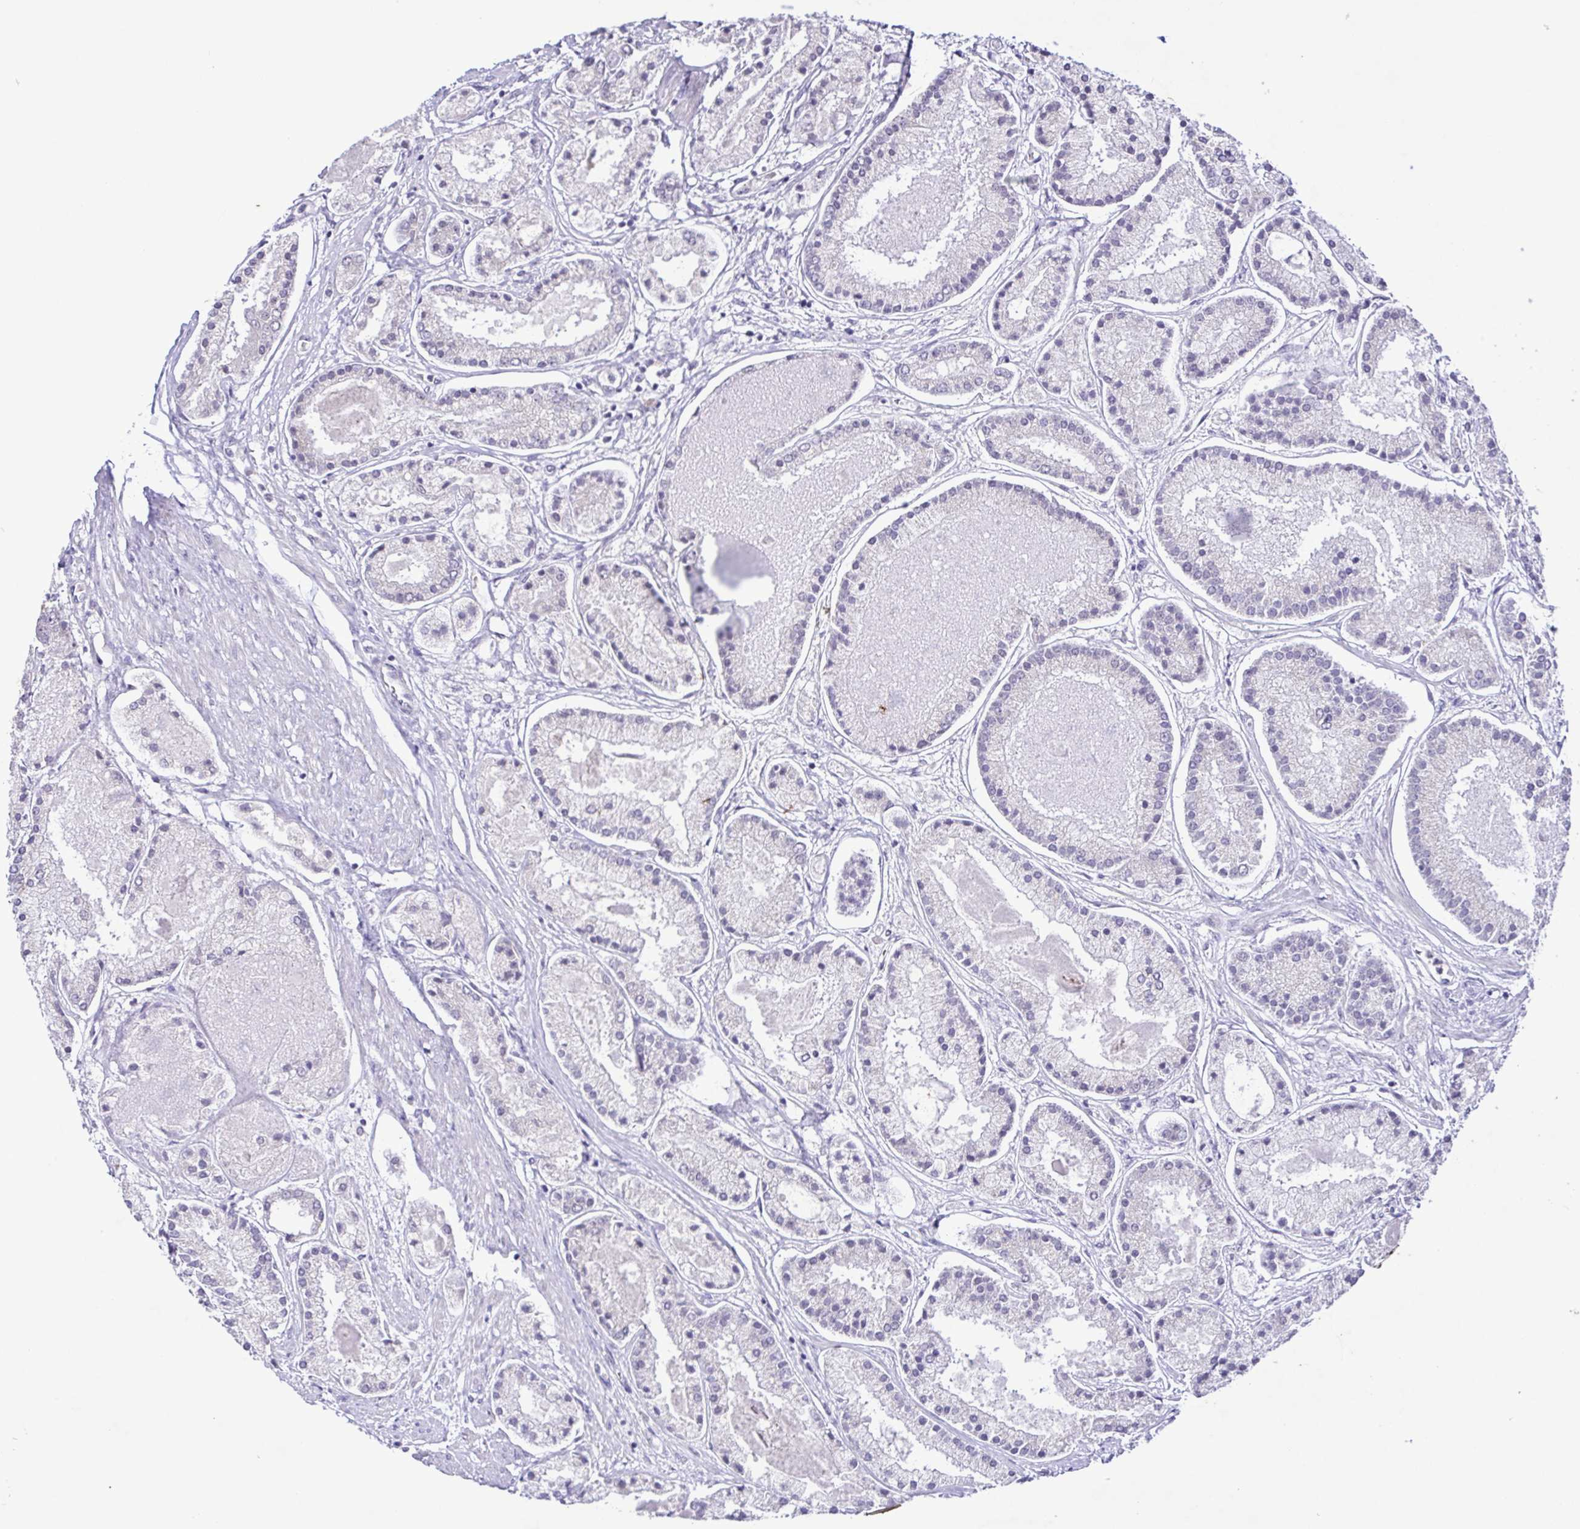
{"staining": {"intensity": "negative", "quantity": "none", "location": "none"}, "tissue": "prostate cancer", "cell_type": "Tumor cells", "image_type": "cancer", "snomed": [{"axis": "morphology", "description": "Adenocarcinoma, High grade"}, {"axis": "topography", "description": "Prostate"}], "caption": "Tumor cells show no significant protein expression in prostate high-grade adenocarcinoma.", "gene": "IL1RN", "patient": {"sex": "male", "age": 67}}